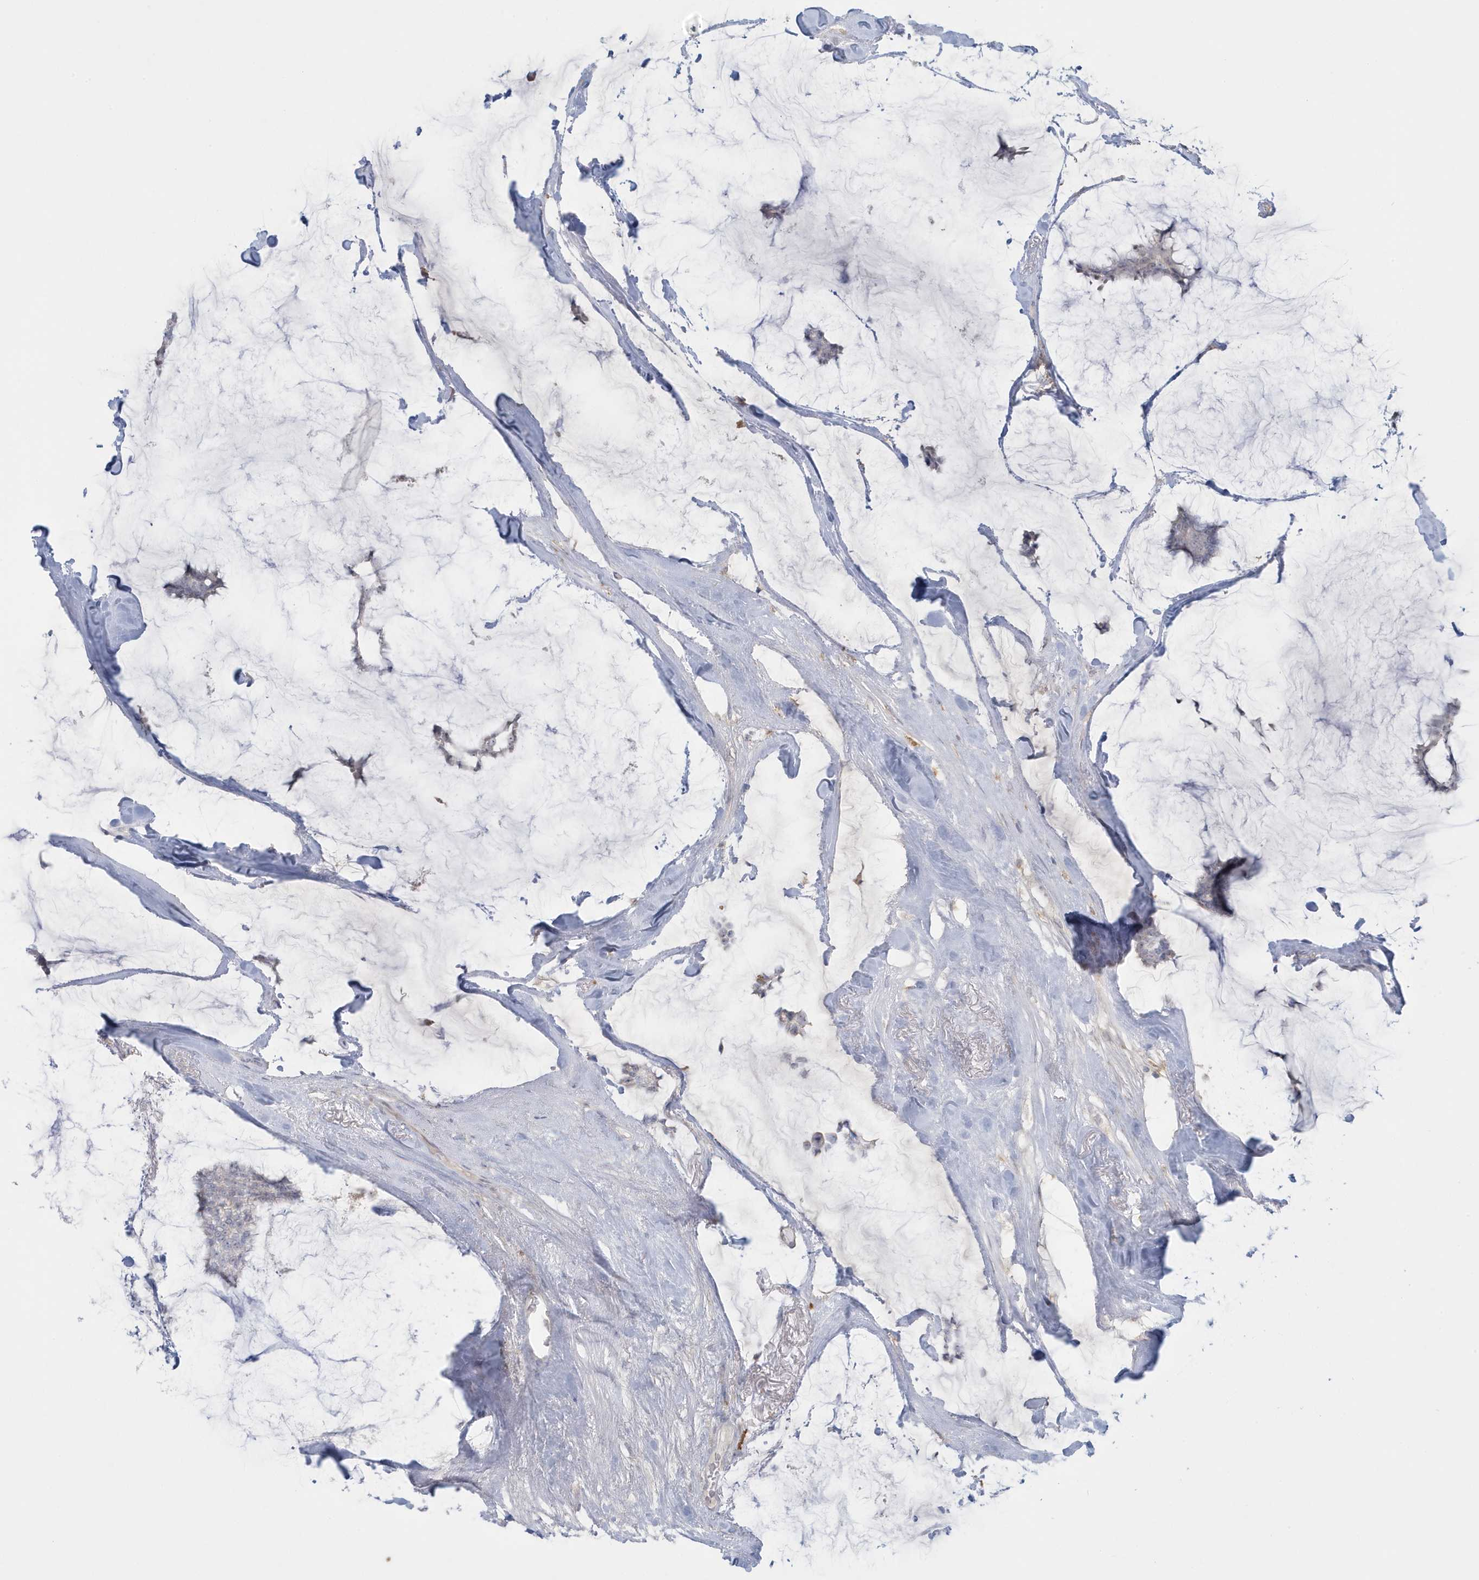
{"staining": {"intensity": "negative", "quantity": "none", "location": "none"}, "tissue": "breast cancer", "cell_type": "Tumor cells", "image_type": "cancer", "snomed": [{"axis": "morphology", "description": "Duct carcinoma"}, {"axis": "topography", "description": "Breast"}], "caption": "IHC histopathology image of human invasive ductal carcinoma (breast) stained for a protein (brown), which exhibits no staining in tumor cells. The staining was performed using DAB to visualize the protein expression in brown, while the nuclei were stained in blue with hematoxylin (Magnification: 20x).", "gene": "HERC6", "patient": {"sex": "female", "age": 93}}